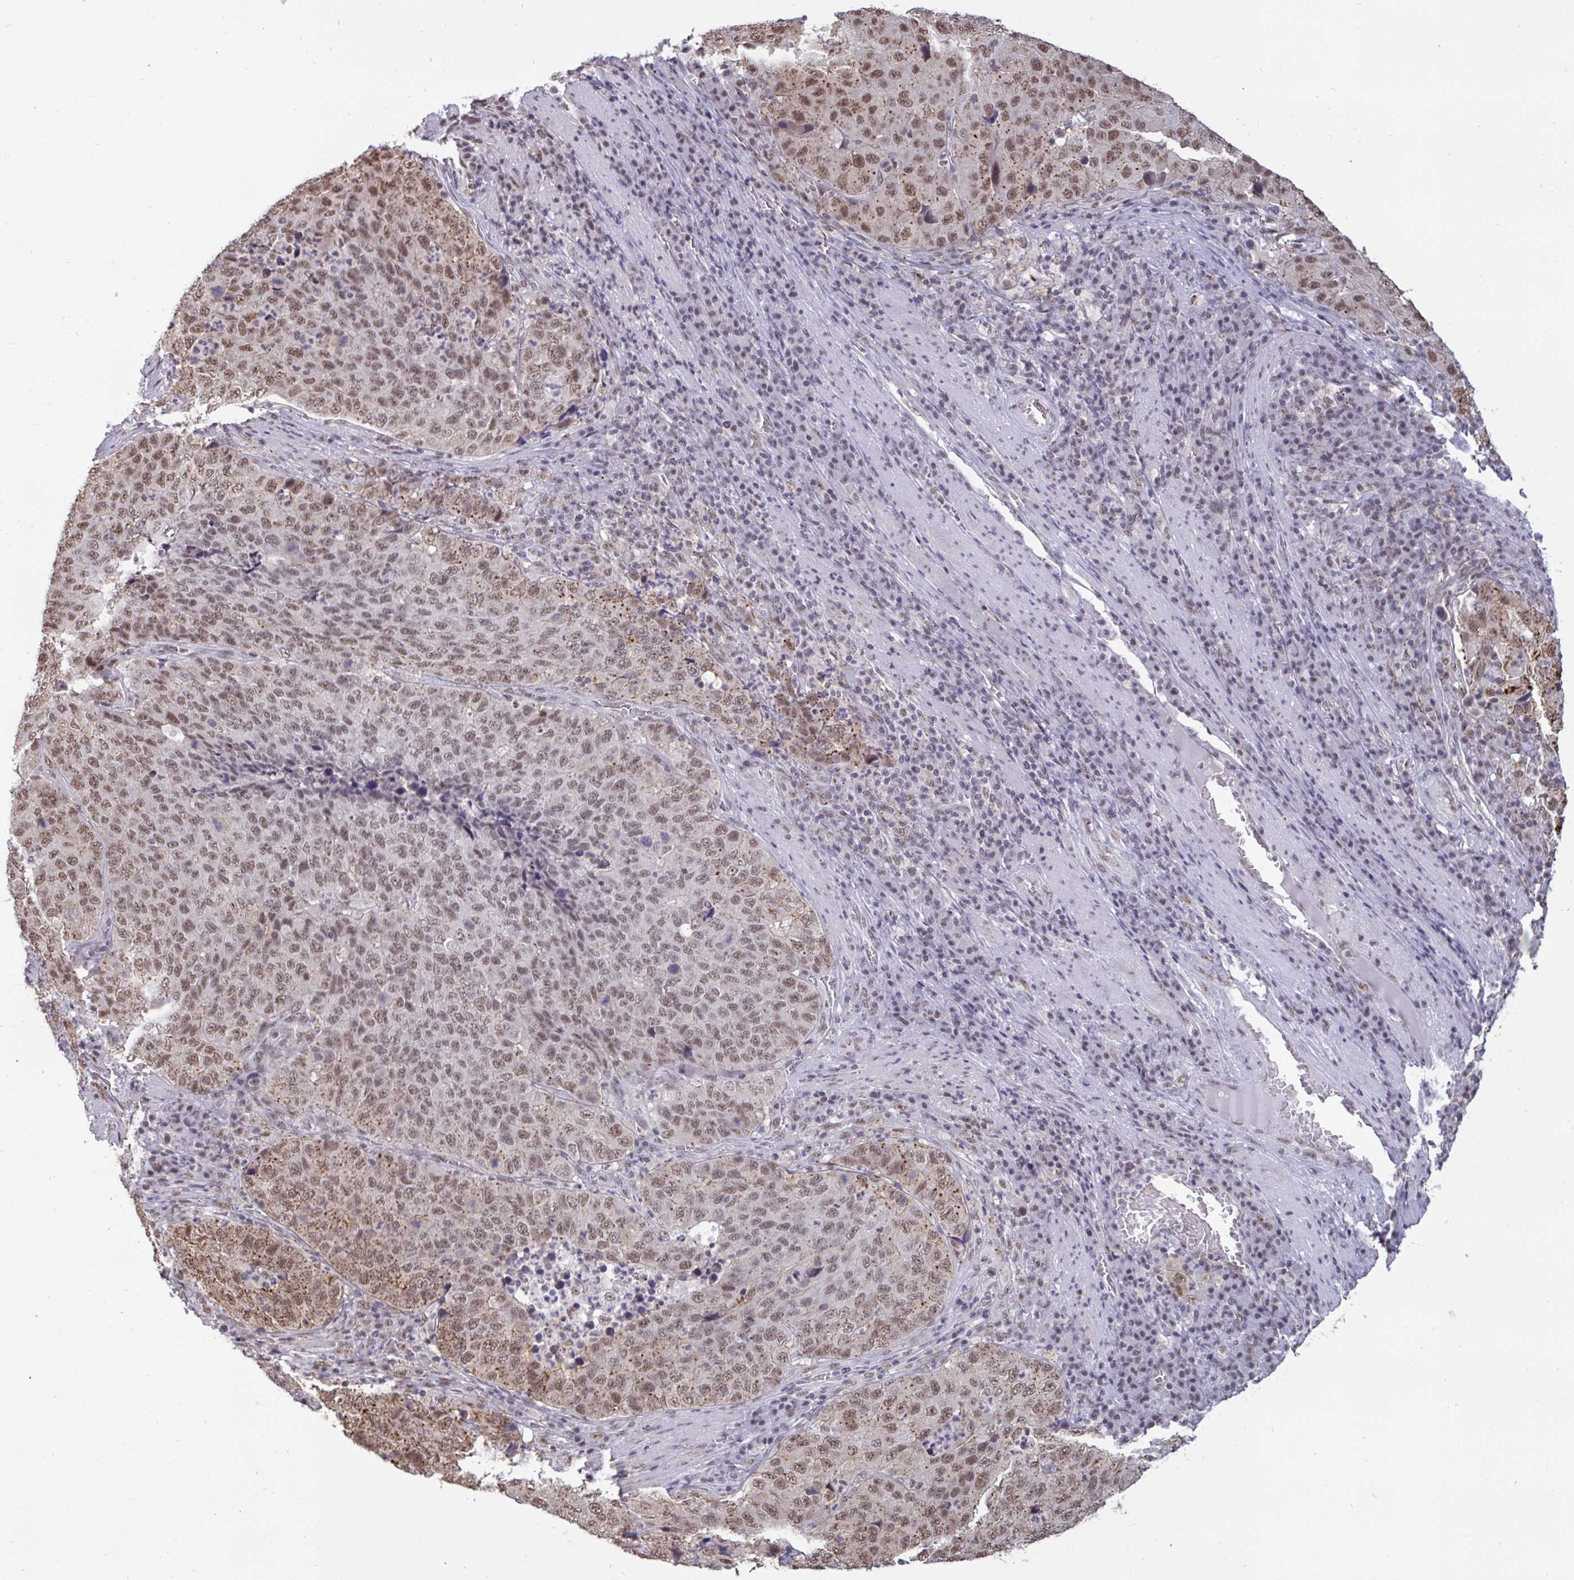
{"staining": {"intensity": "moderate", "quantity": ">75%", "location": "cytoplasmic/membranous,nuclear"}, "tissue": "stomach cancer", "cell_type": "Tumor cells", "image_type": "cancer", "snomed": [{"axis": "morphology", "description": "Adenocarcinoma, NOS"}, {"axis": "topography", "description": "Stomach"}], "caption": "A brown stain shows moderate cytoplasmic/membranous and nuclear expression of a protein in adenocarcinoma (stomach) tumor cells.", "gene": "PUF60", "patient": {"sex": "male", "age": 71}}